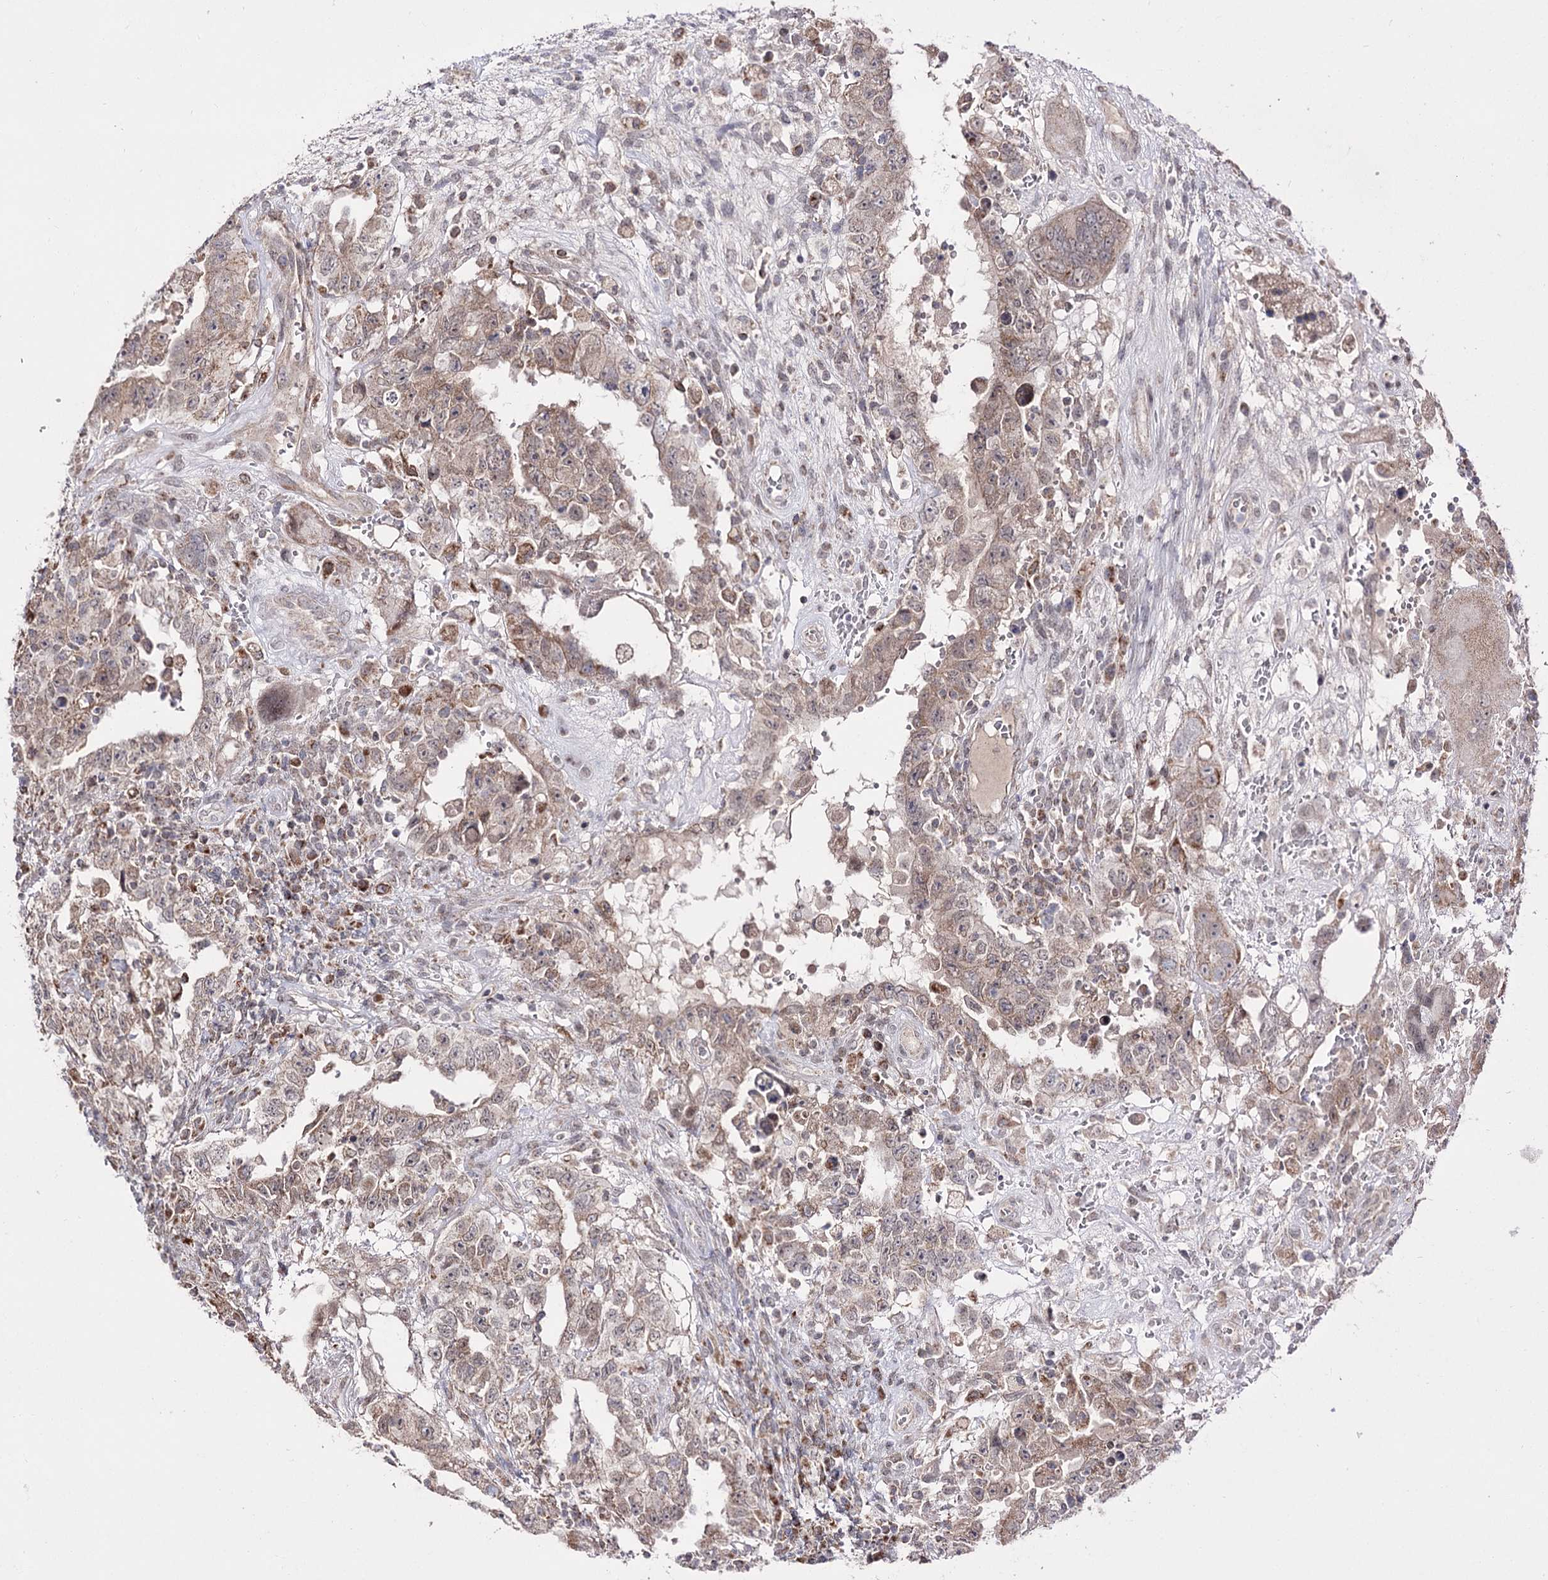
{"staining": {"intensity": "weak", "quantity": "<25%", "location": "cytoplasmic/membranous"}, "tissue": "testis cancer", "cell_type": "Tumor cells", "image_type": "cancer", "snomed": [{"axis": "morphology", "description": "Carcinoma, Embryonal, NOS"}, {"axis": "topography", "description": "Testis"}], "caption": "Image shows no significant protein expression in tumor cells of testis cancer. The staining is performed using DAB (3,3'-diaminobenzidine) brown chromogen with nuclei counter-stained in using hematoxylin.", "gene": "CBR4", "patient": {"sex": "male", "age": 26}}